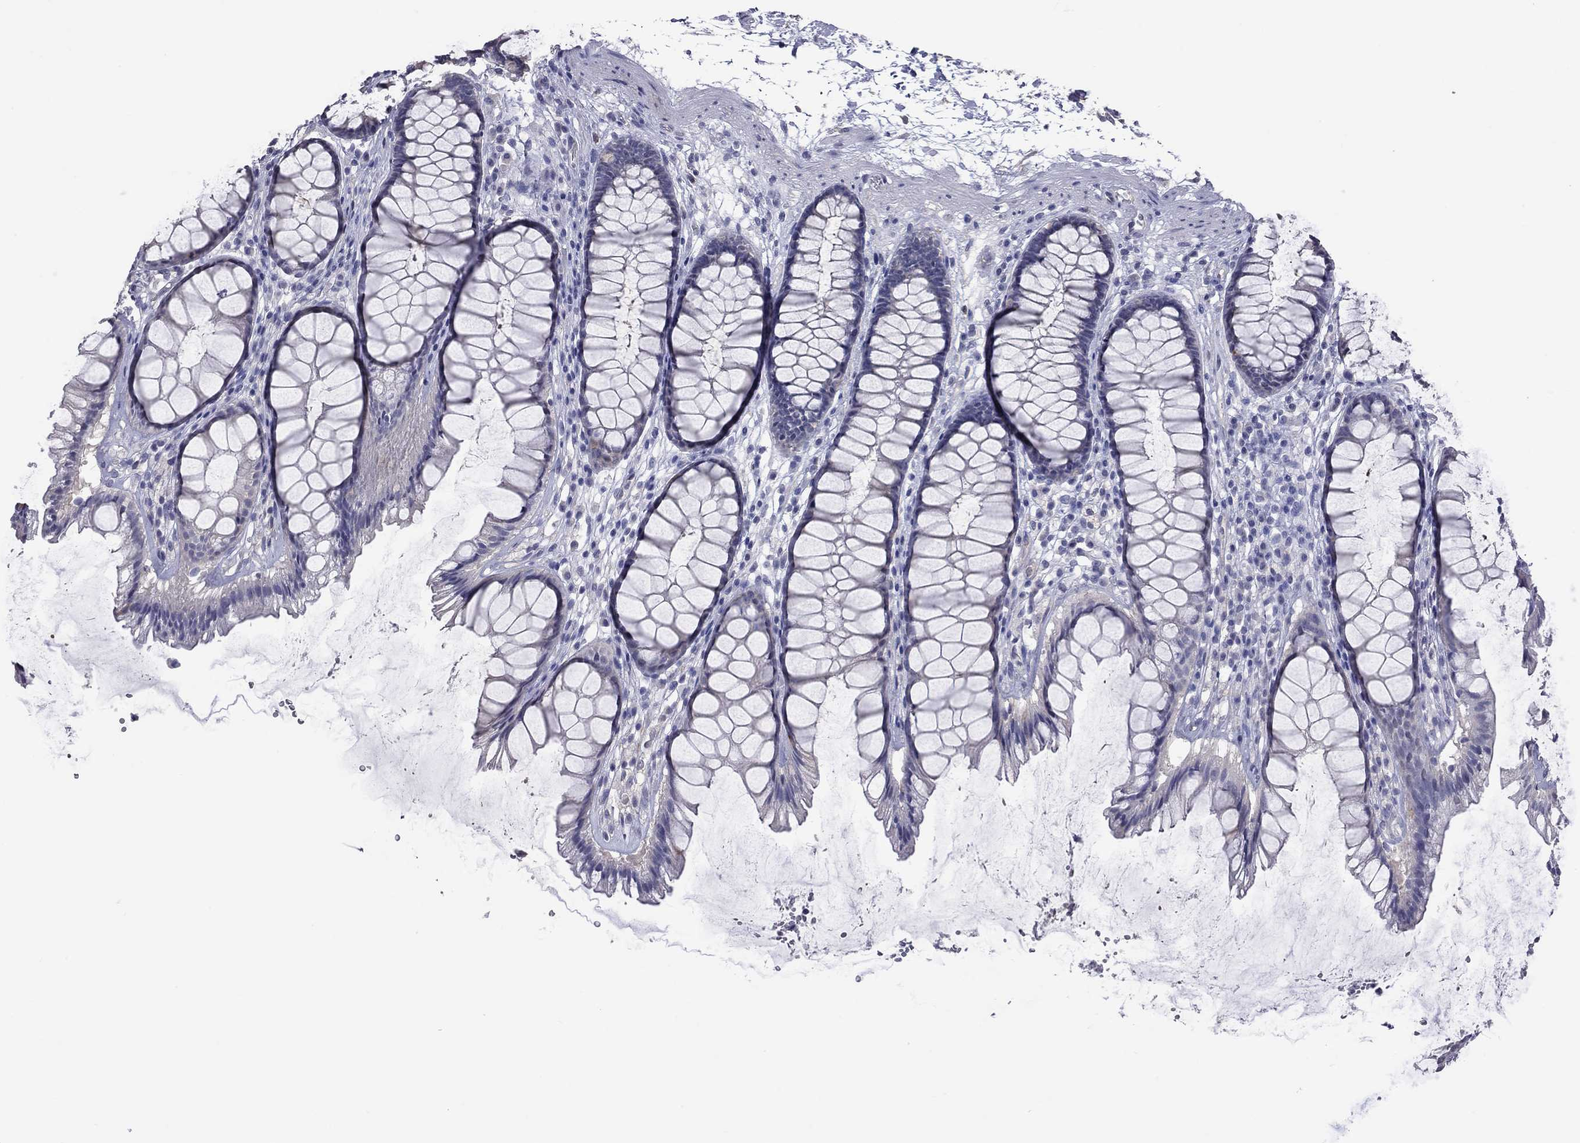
{"staining": {"intensity": "negative", "quantity": "none", "location": "none"}, "tissue": "rectum", "cell_type": "Glandular cells", "image_type": "normal", "snomed": [{"axis": "morphology", "description": "Normal tissue, NOS"}, {"axis": "topography", "description": "Rectum"}], "caption": "IHC micrograph of normal rectum: human rectum stained with DAB (3,3'-diaminobenzidine) exhibits no significant protein expression in glandular cells.", "gene": "HYLS1", "patient": {"sex": "male", "age": 72}}